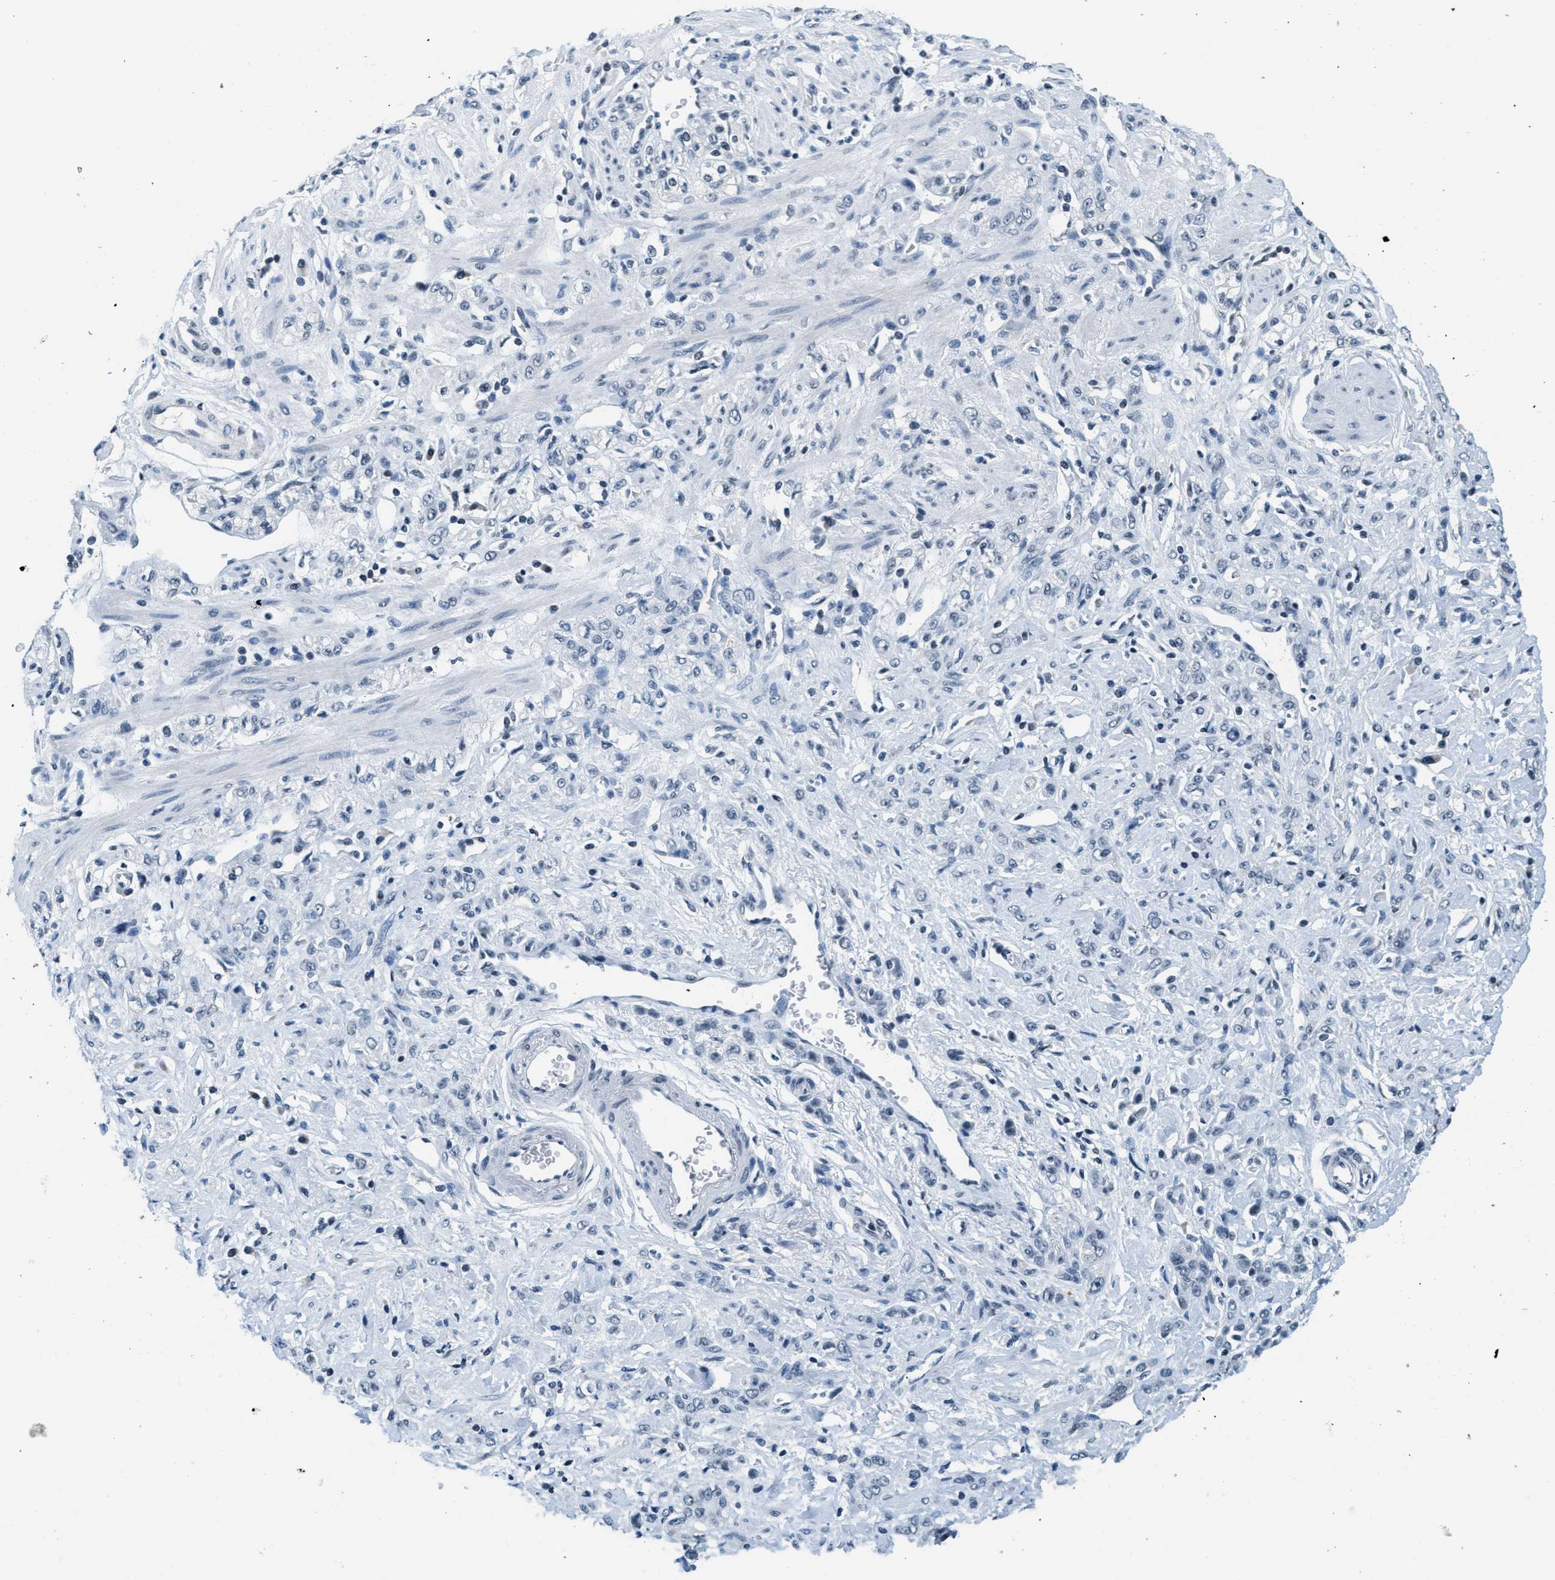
{"staining": {"intensity": "negative", "quantity": "none", "location": "none"}, "tissue": "stomach cancer", "cell_type": "Tumor cells", "image_type": "cancer", "snomed": [{"axis": "morphology", "description": "Normal tissue, NOS"}, {"axis": "morphology", "description": "Adenocarcinoma, NOS"}, {"axis": "topography", "description": "Stomach"}], "caption": "Tumor cells are negative for brown protein staining in adenocarcinoma (stomach). Brightfield microscopy of immunohistochemistry (IHC) stained with DAB (brown) and hematoxylin (blue), captured at high magnification.", "gene": "CA4", "patient": {"sex": "male", "age": 82}}